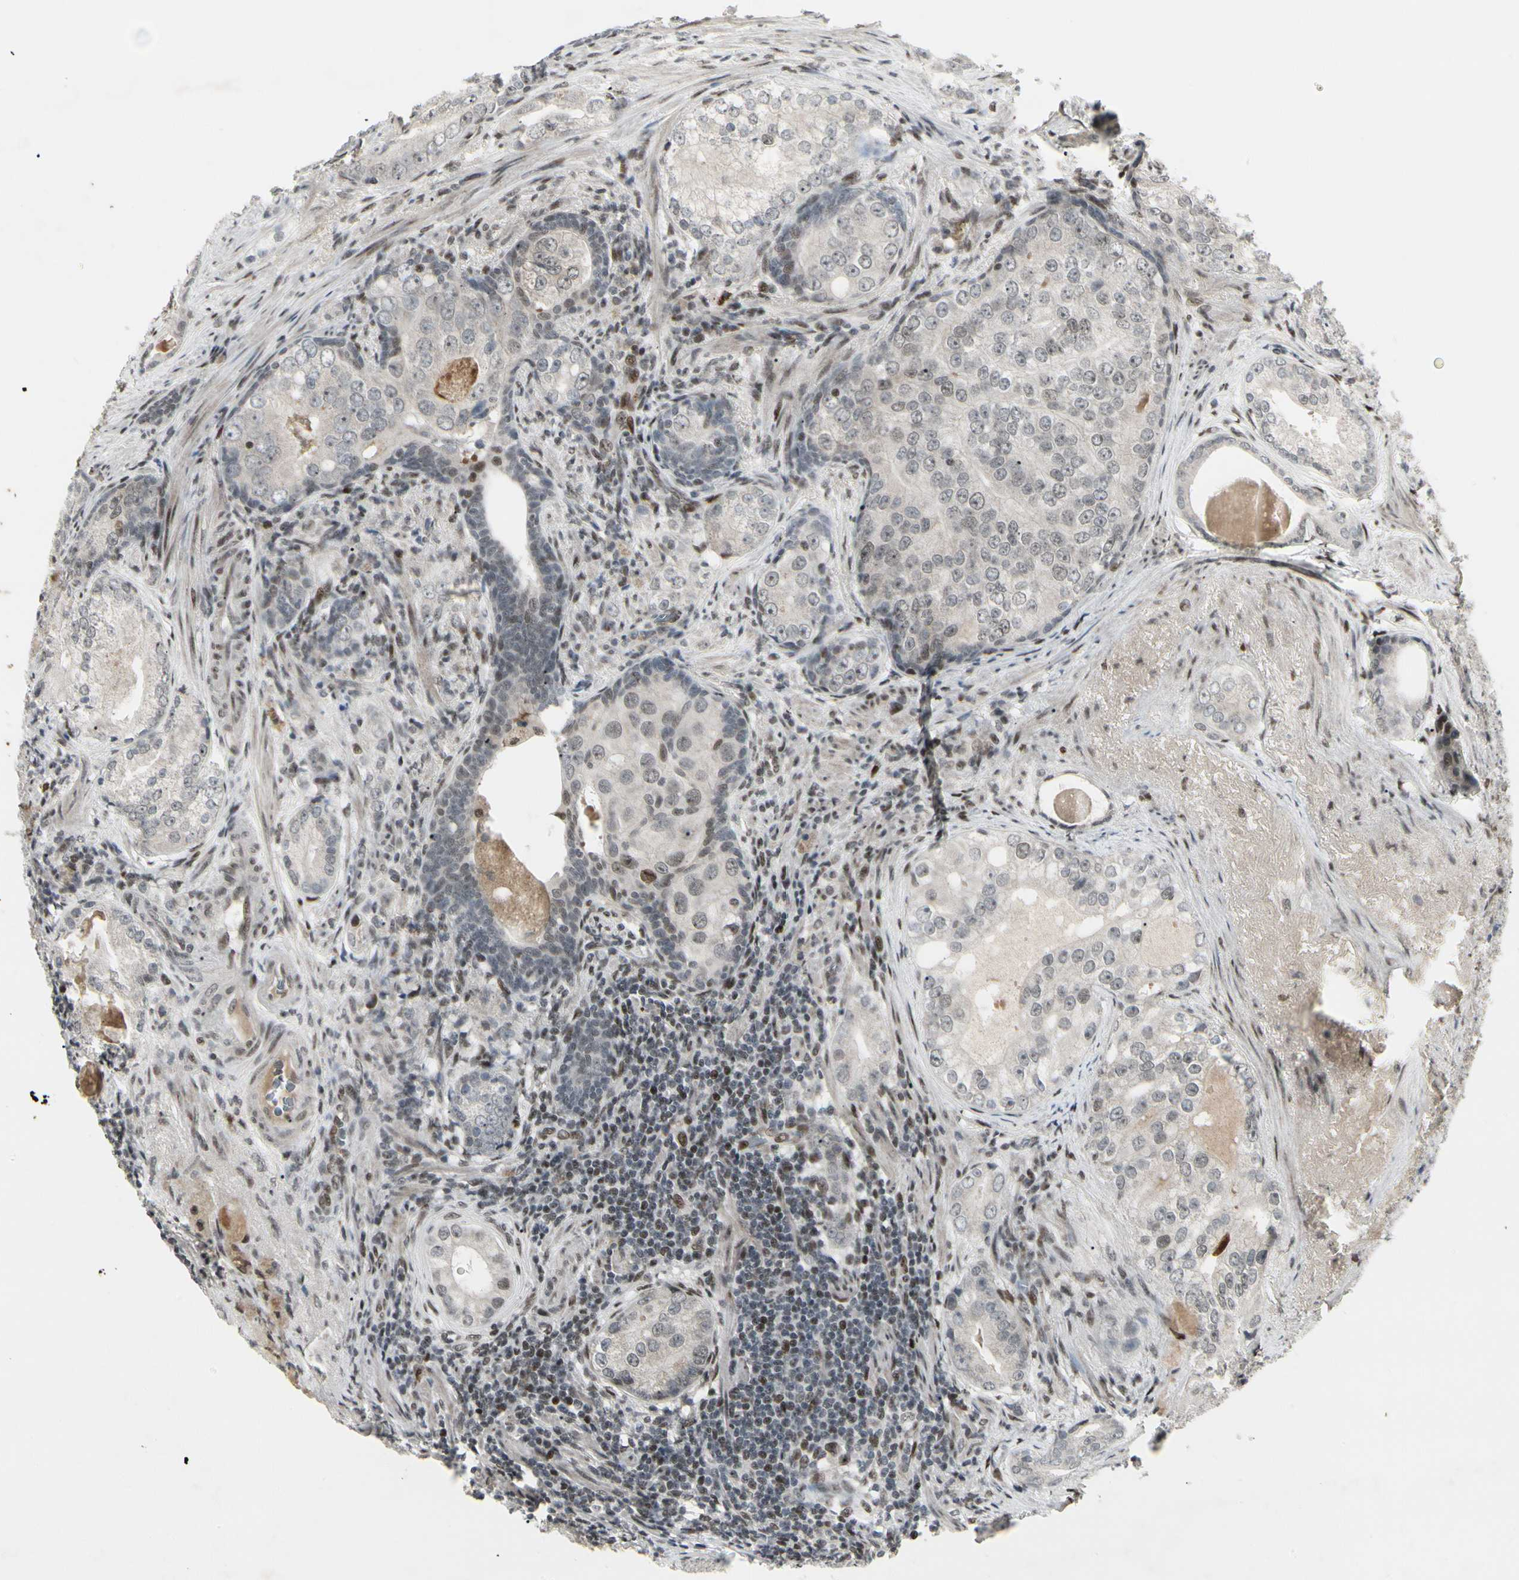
{"staining": {"intensity": "negative", "quantity": "none", "location": "none"}, "tissue": "prostate cancer", "cell_type": "Tumor cells", "image_type": "cancer", "snomed": [{"axis": "morphology", "description": "Adenocarcinoma, High grade"}, {"axis": "topography", "description": "Prostate"}], "caption": "Immunohistochemistry of prostate adenocarcinoma (high-grade) displays no positivity in tumor cells.", "gene": "FOXJ2", "patient": {"sex": "male", "age": 66}}